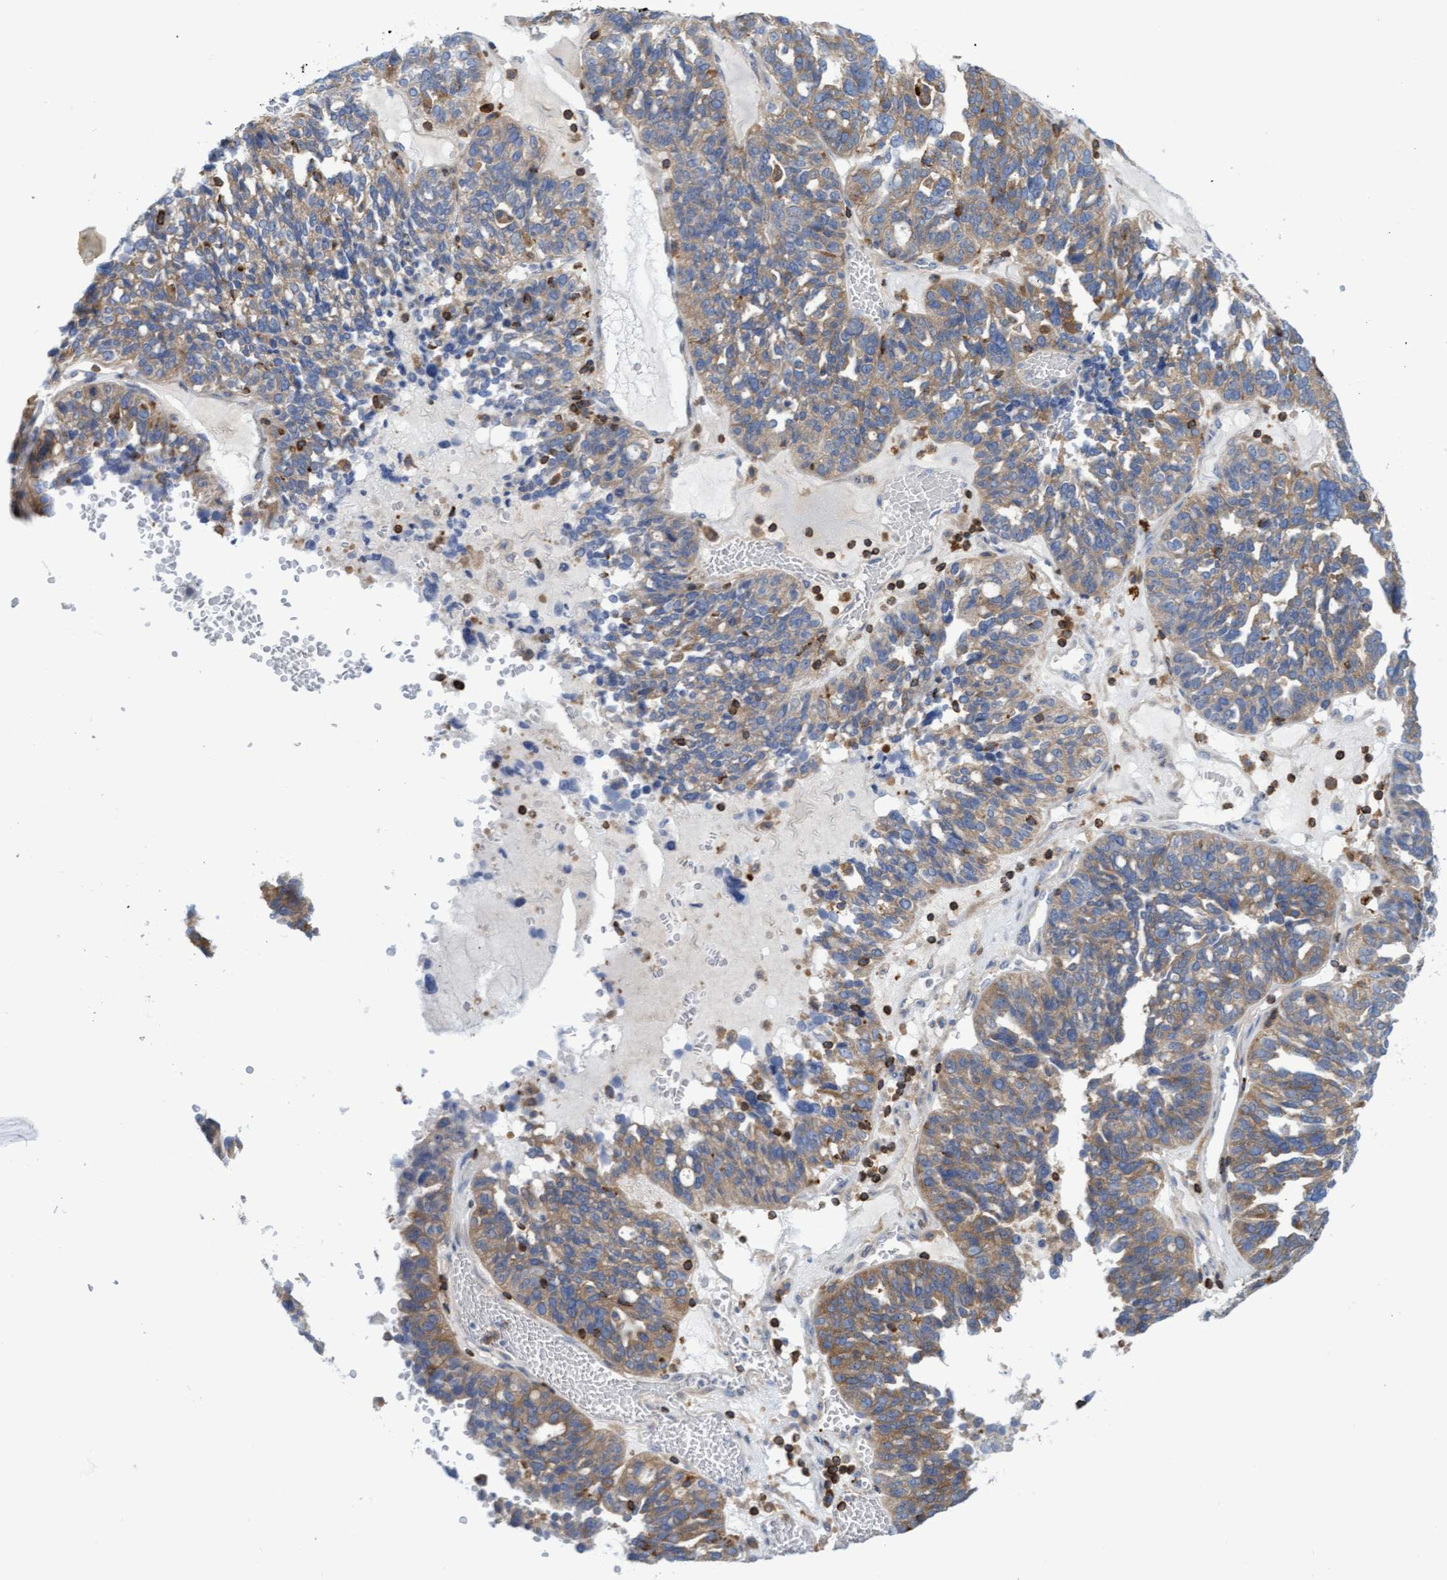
{"staining": {"intensity": "weak", "quantity": "25%-75%", "location": "cytoplasmic/membranous"}, "tissue": "ovarian cancer", "cell_type": "Tumor cells", "image_type": "cancer", "snomed": [{"axis": "morphology", "description": "Cystadenocarcinoma, serous, NOS"}, {"axis": "topography", "description": "Ovary"}], "caption": "A brown stain shows weak cytoplasmic/membranous positivity of a protein in serous cystadenocarcinoma (ovarian) tumor cells.", "gene": "FNBP1", "patient": {"sex": "female", "age": 59}}